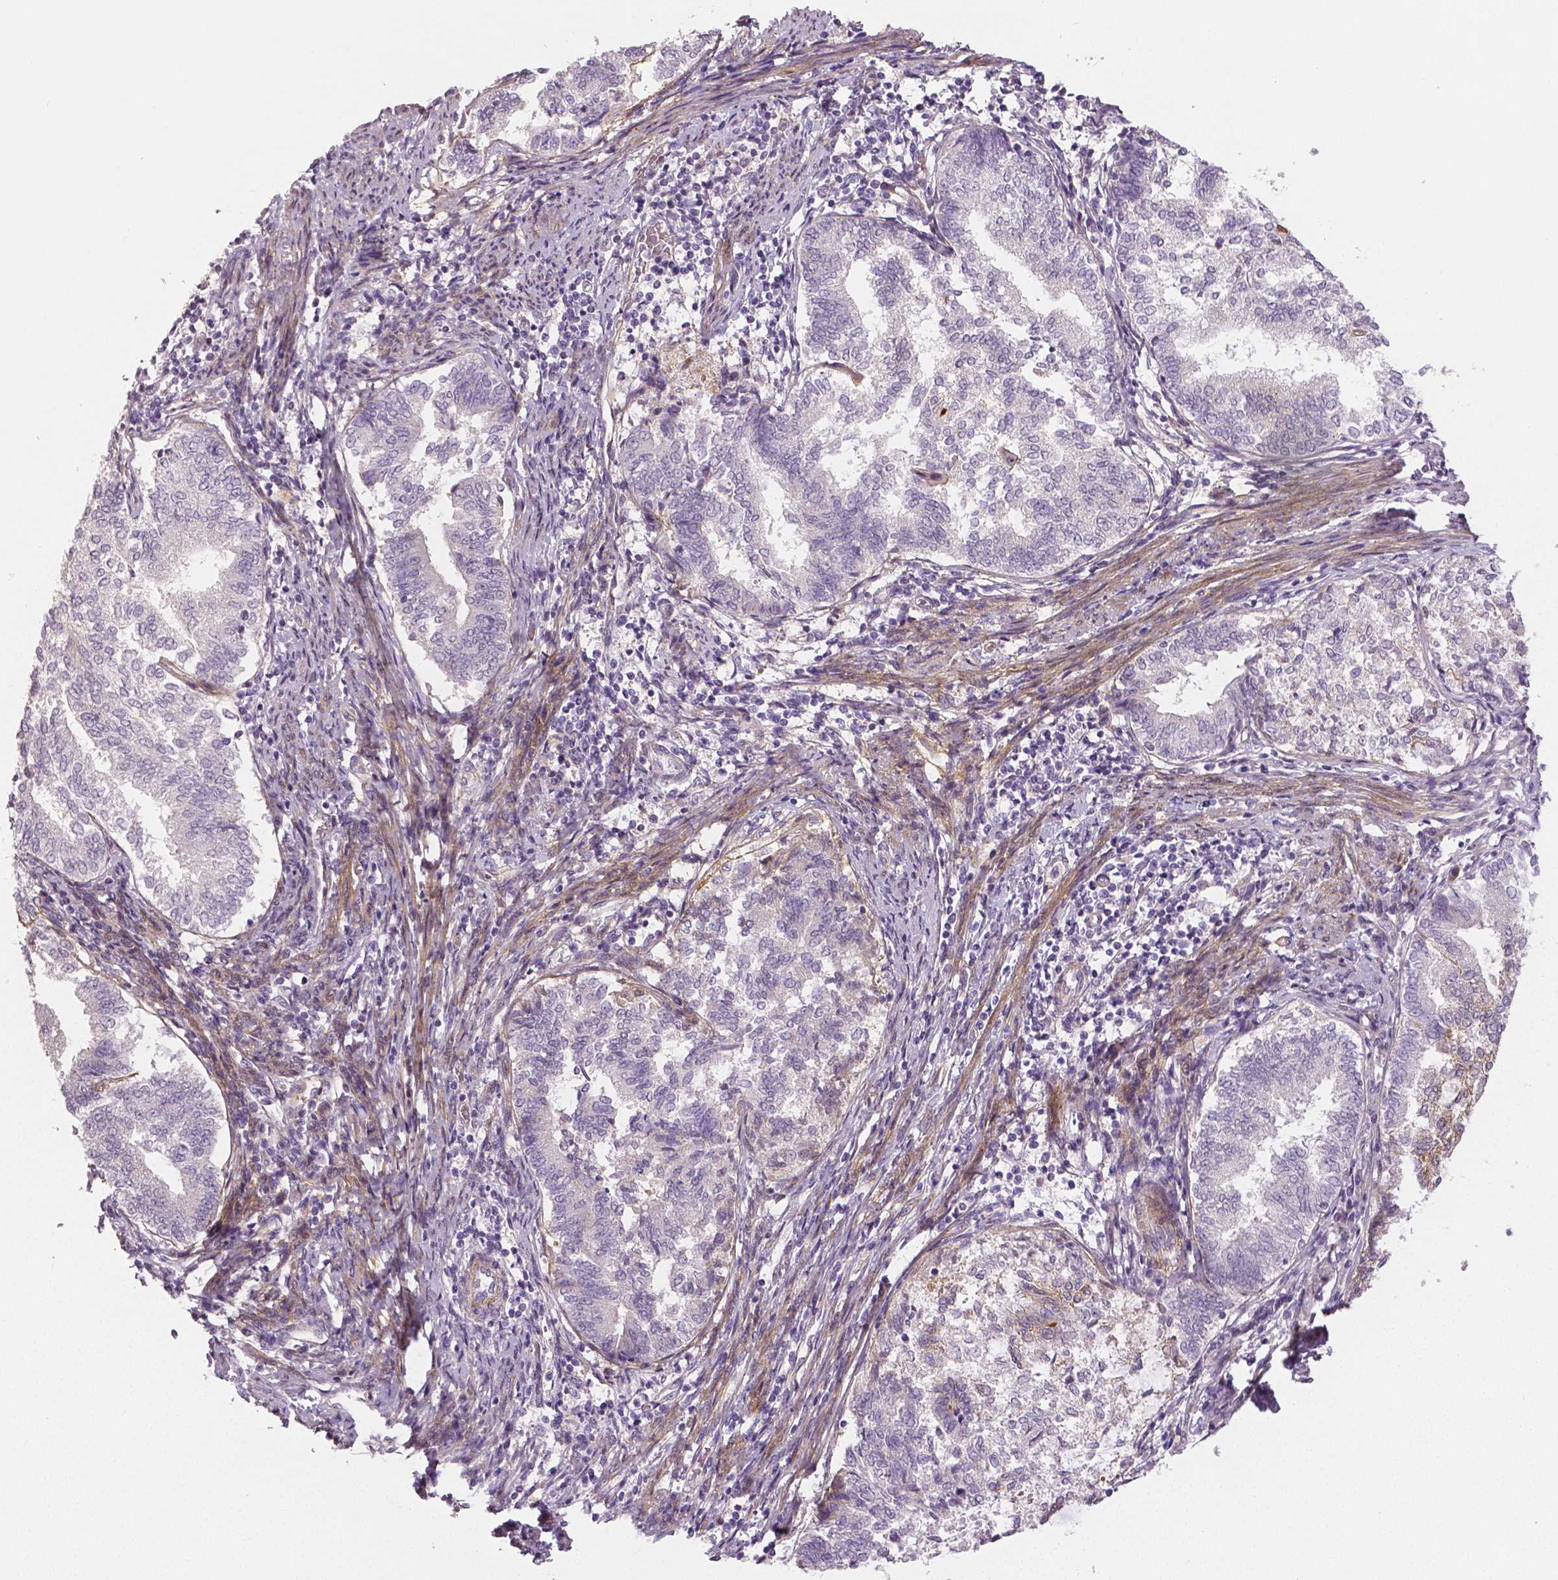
{"staining": {"intensity": "negative", "quantity": "none", "location": "none"}, "tissue": "endometrial cancer", "cell_type": "Tumor cells", "image_type": "cancer", "snomed": [{"axis": "morphology", "description": "Adenocarcinoma, NOS"}, {"axis": "topography", "description": "Endometrium"}], "caption": "Endometrial cancer was stained to show a protein in brown. There is no significant expression in tumor cells.", "gene": "FLT1", "patient": {"sex": "female", "age": 65}}